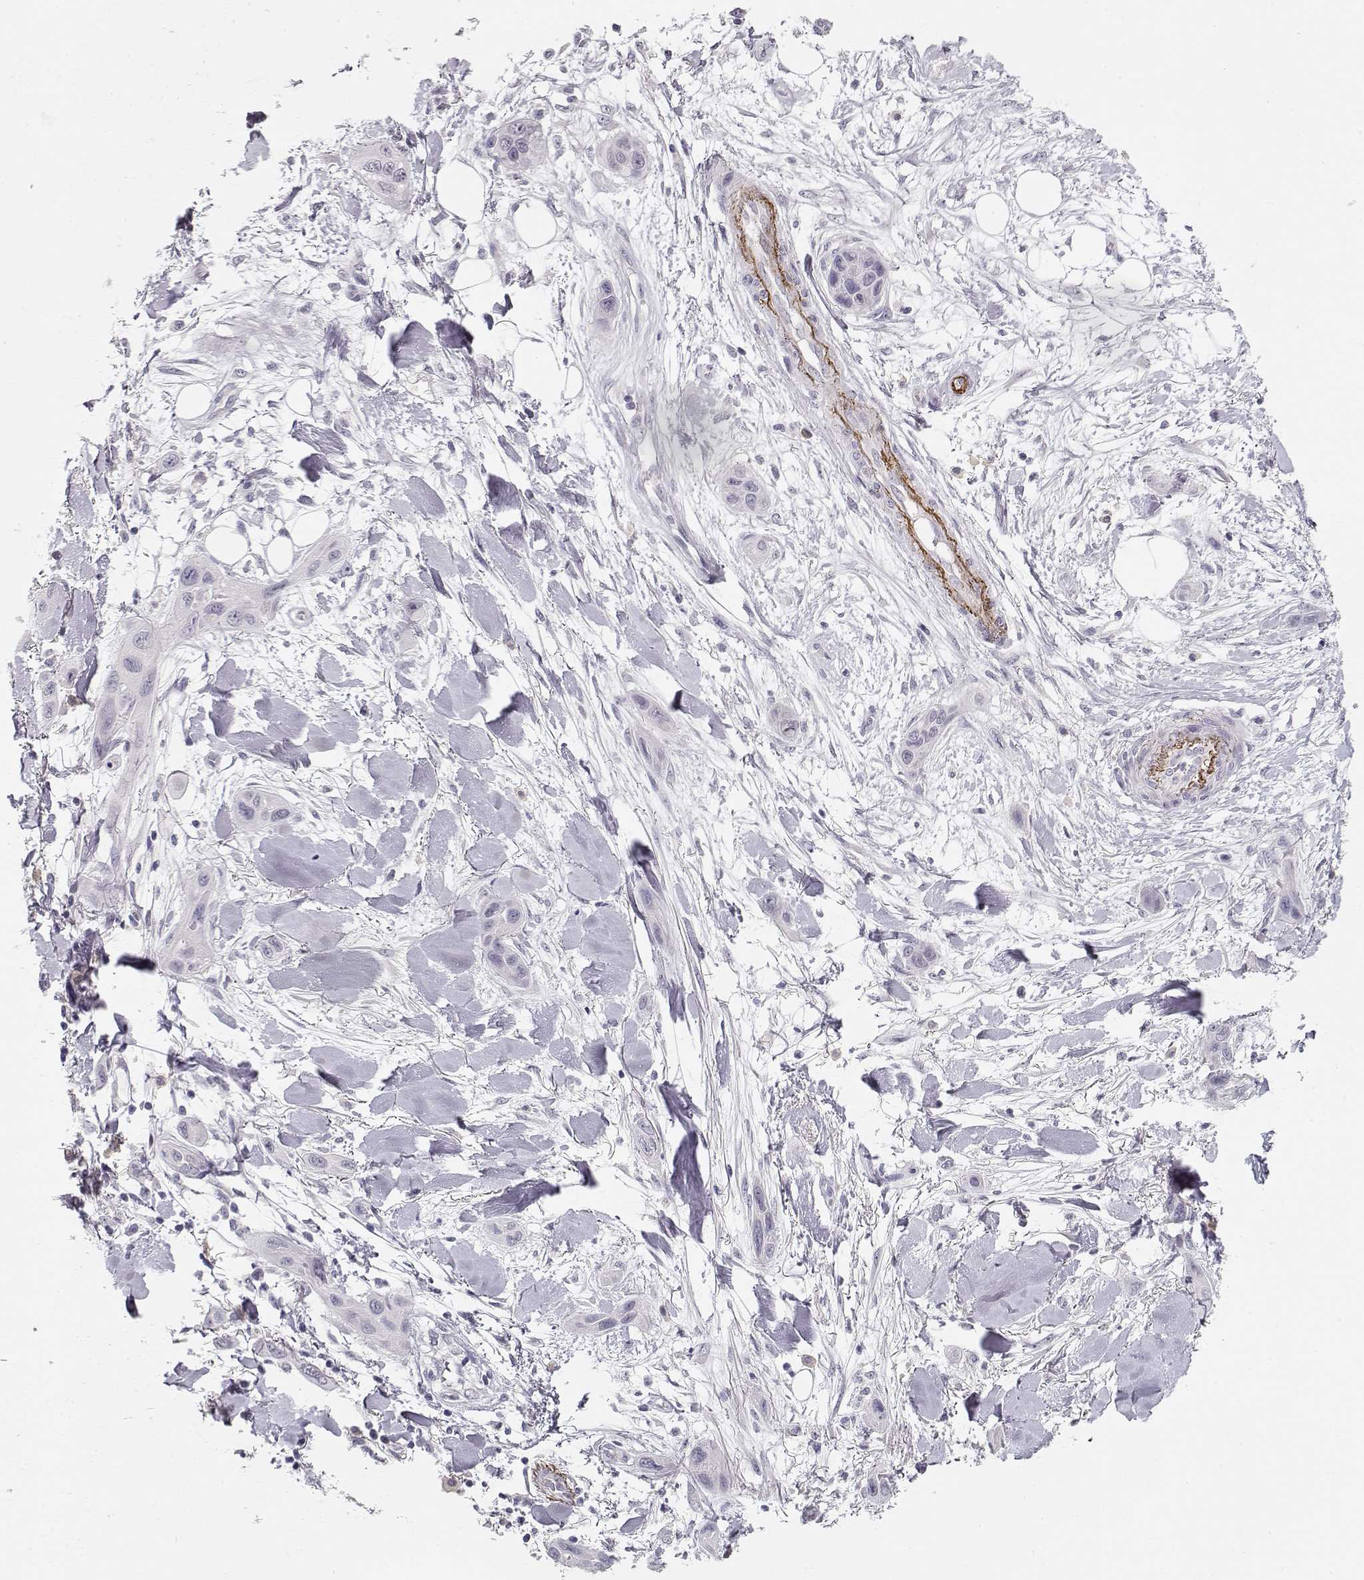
{"staining": {"intensity": "negative", "quantity": "none", "location": "none"}, "tissue": "skin cancer", "cell_type": "Tumor cells", "image_type": "cancer", "snomed": [{"axis": "morphology", "description": "Squamous cell carcinoma, NOS"}, {"axis": "topography", "description": "Skin"}], "caption": "This is a histopathology image of IHC staining of skin squamous cell carcinoma, which shows no positivity in tumor cells.", "gene": "TTC26", "patient": {"sex": "male", "age": 79}}